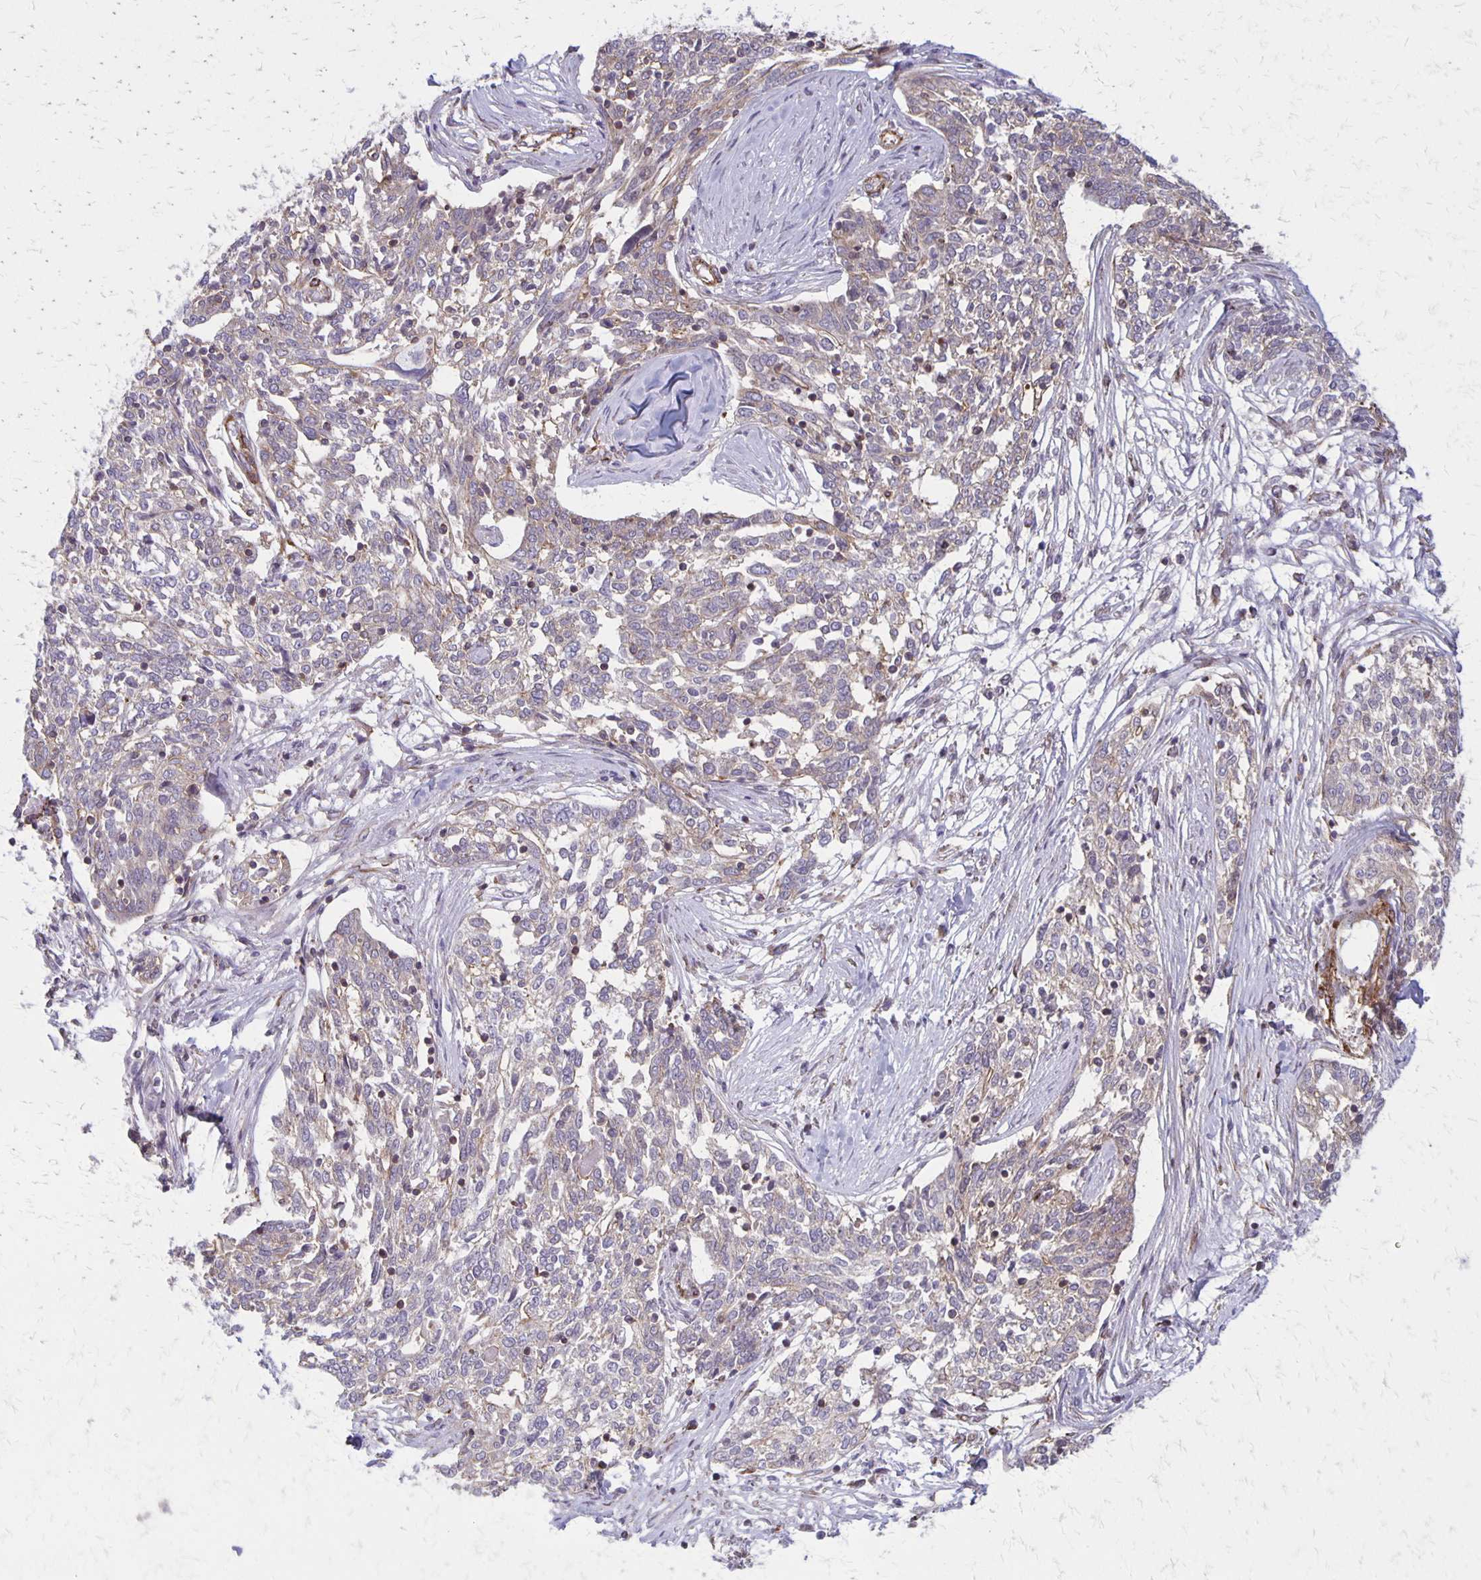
{"staining": {"intensity": "weak", "quantity": "<25%", "location": "cytoplasmic/membranous"}, "tissue": "ovarian cancer", "cell_type": "Tumor cells", "image_type": "cancer", "snomed": [{"axis": "morphology", "description": "Cystadenocarcinoma, serous, NOS"}, {"axis": "topography", "description": "Ovary"}], "caption": "Ovarian serous cystadenocarcinoma was stained to show a protein in brown. There is no significant staining in tumor cells.", "gene": "SEPTIN5", "patient": {"sex": "female", "age": 67}}